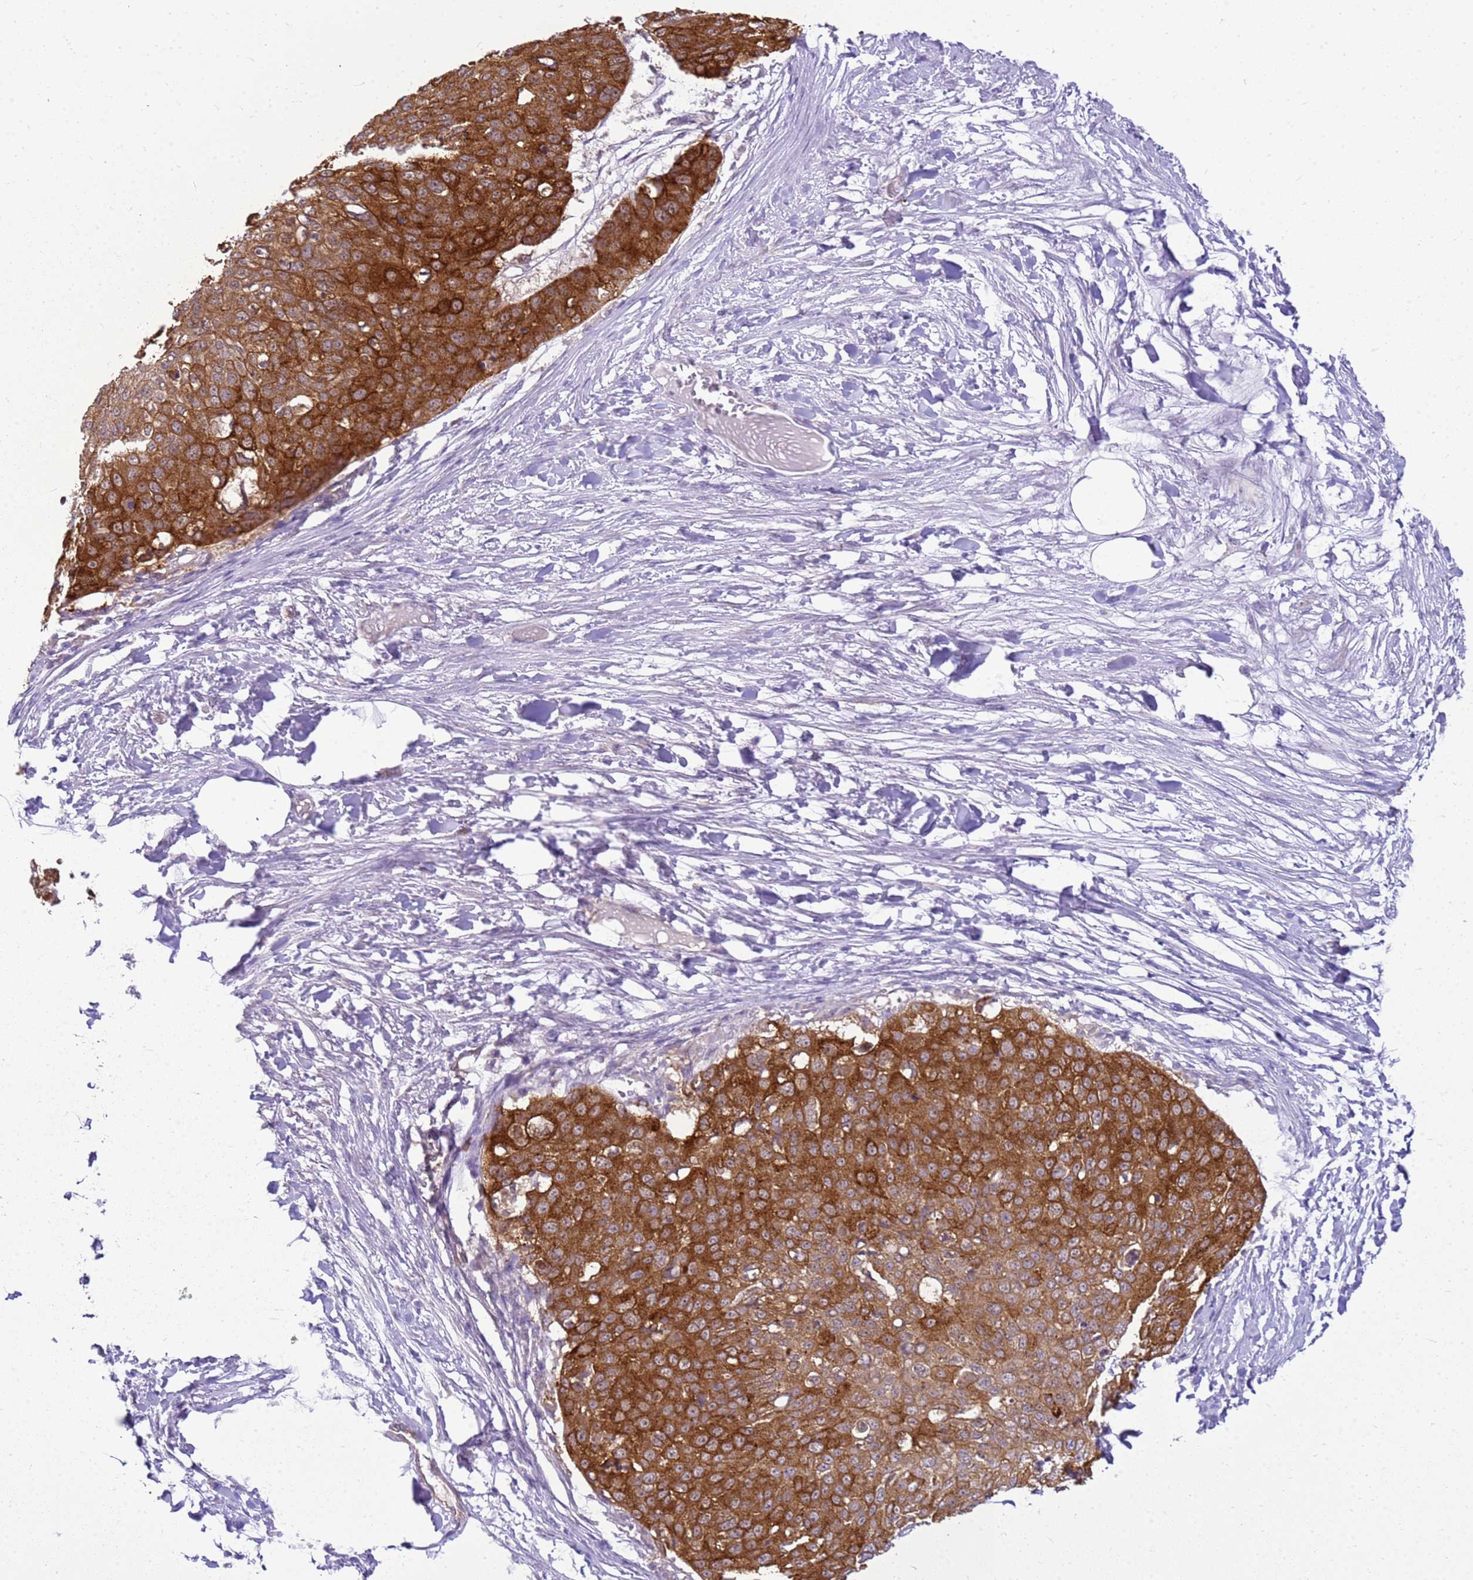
{"staining": {"intensity": "strong", "quantity": ">75%", "location": "cytoplasmic/membranous"}, "tissue": "skin cancer", "cell_type": "Tumor cells", "image_type": "cancer", "snomed": [{"axis": "morphology", "description": "Squamous cell carcinoma, NOS"}, {"axis": "topography", "description": "Skin"}], "caption": "High-magnification brightfield microscopy of skin squamous cell carcinoma stained with DAB (3,3'-diaminobenzidine) (brown) and counterstained with hematoxylin (blue). tumor cells exhibit strong cytoplasmic/membranous positivity is appreciated in approximately>75% of cells.", "gene": "HSPB1", "patient": {"sex": "male", "age": 71}}